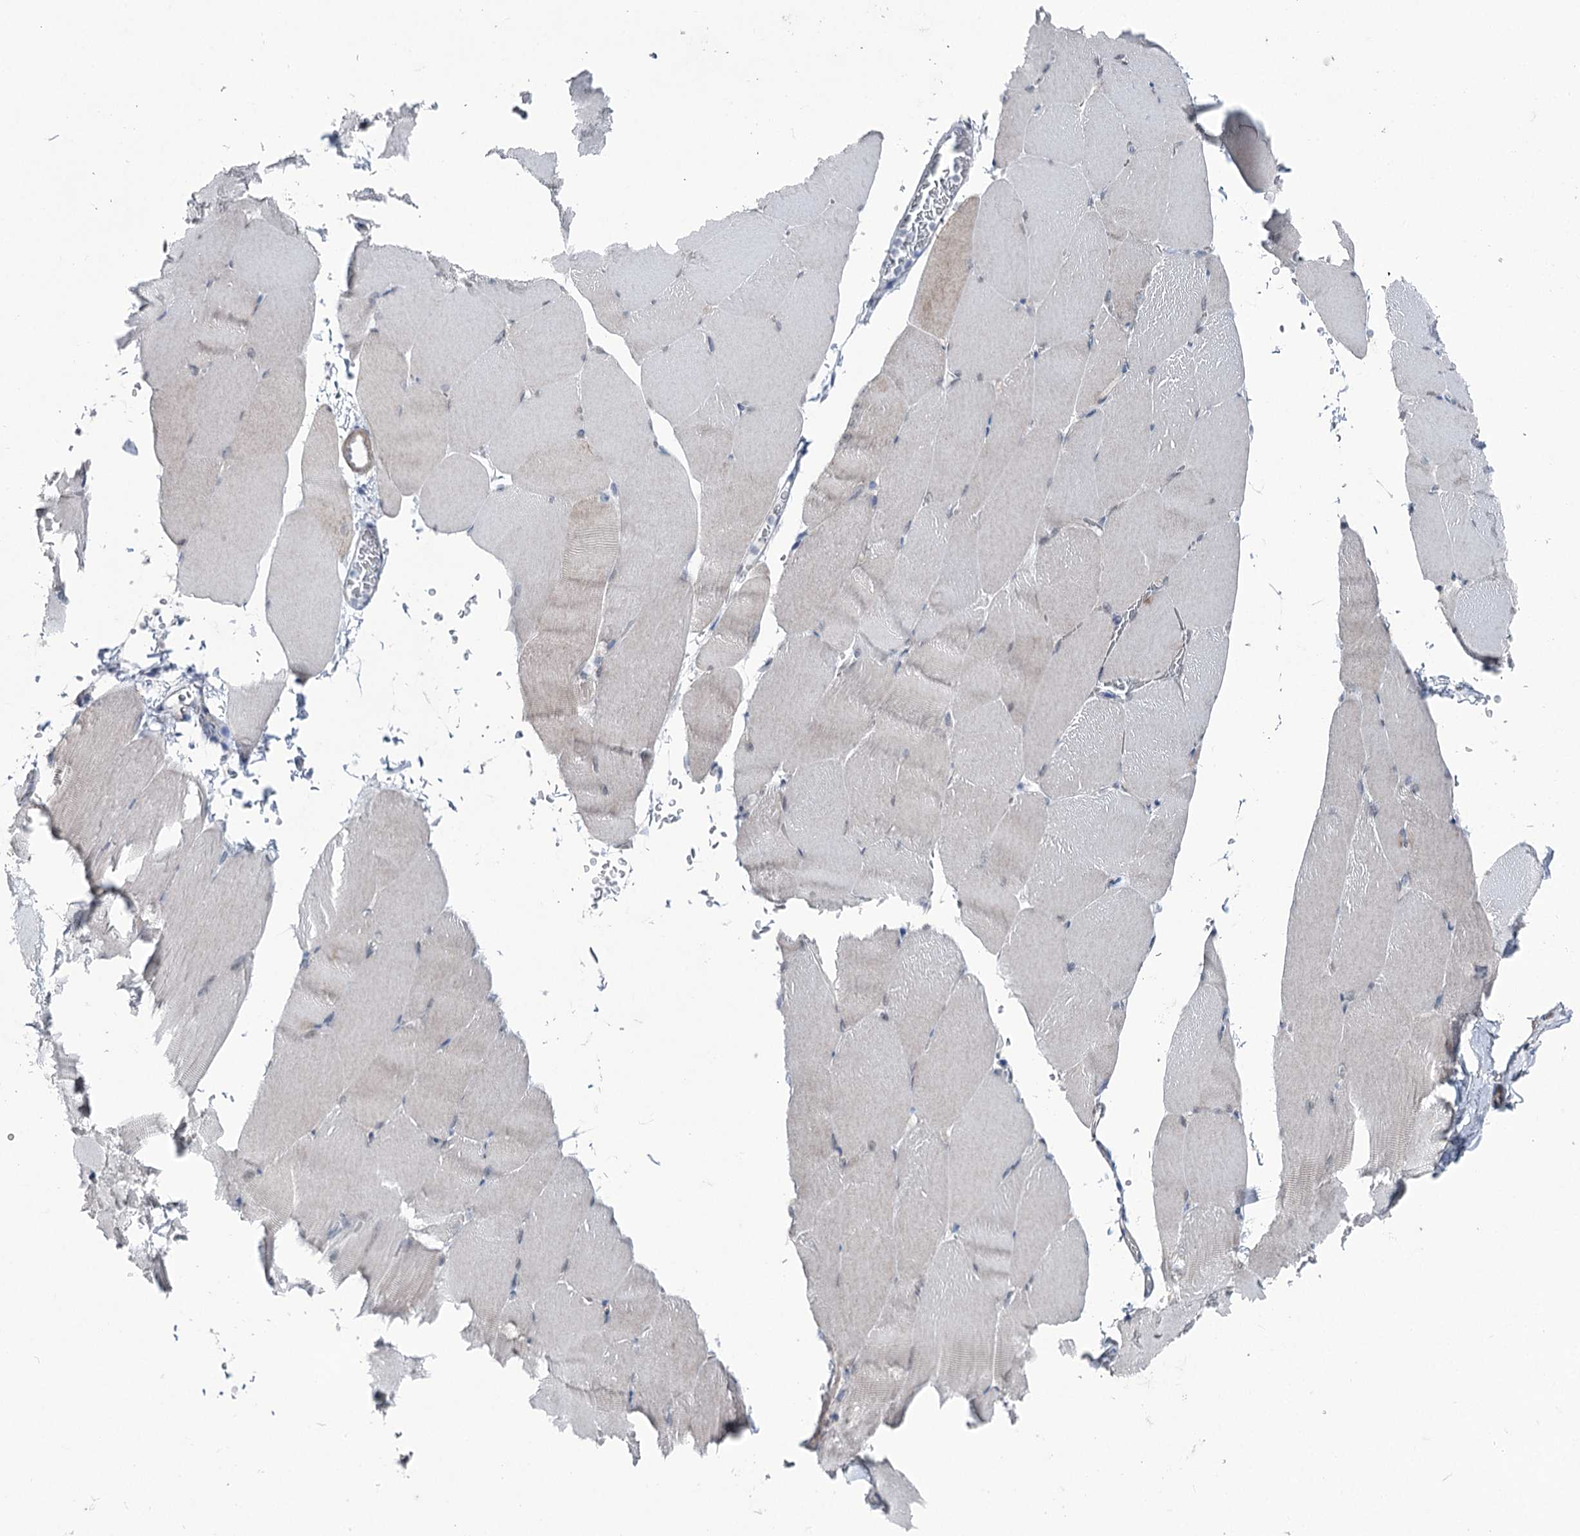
{"staining": {"intensity": "weak", "quantity": "<25%", "location": "cytoplasmic/membranous"}, "tissue": "skeletal muscle", "cell_type": "Myocytes", "image_type": "normal", "snomed": [{"axis": "morphology", "description": "Normal tissue, NOS"}, {"axis": "topography", "description": "Skeletal muscle"}, {"axis": "topography", "description": "Parathyroid gland"}], "caption": "This is a micrograph of immunohistochemistry staining of normal skeletal muscle, which shows no expression in myocytes.", "gene": "FAM120B", "patient": {"sex": "female", "age": 37}}